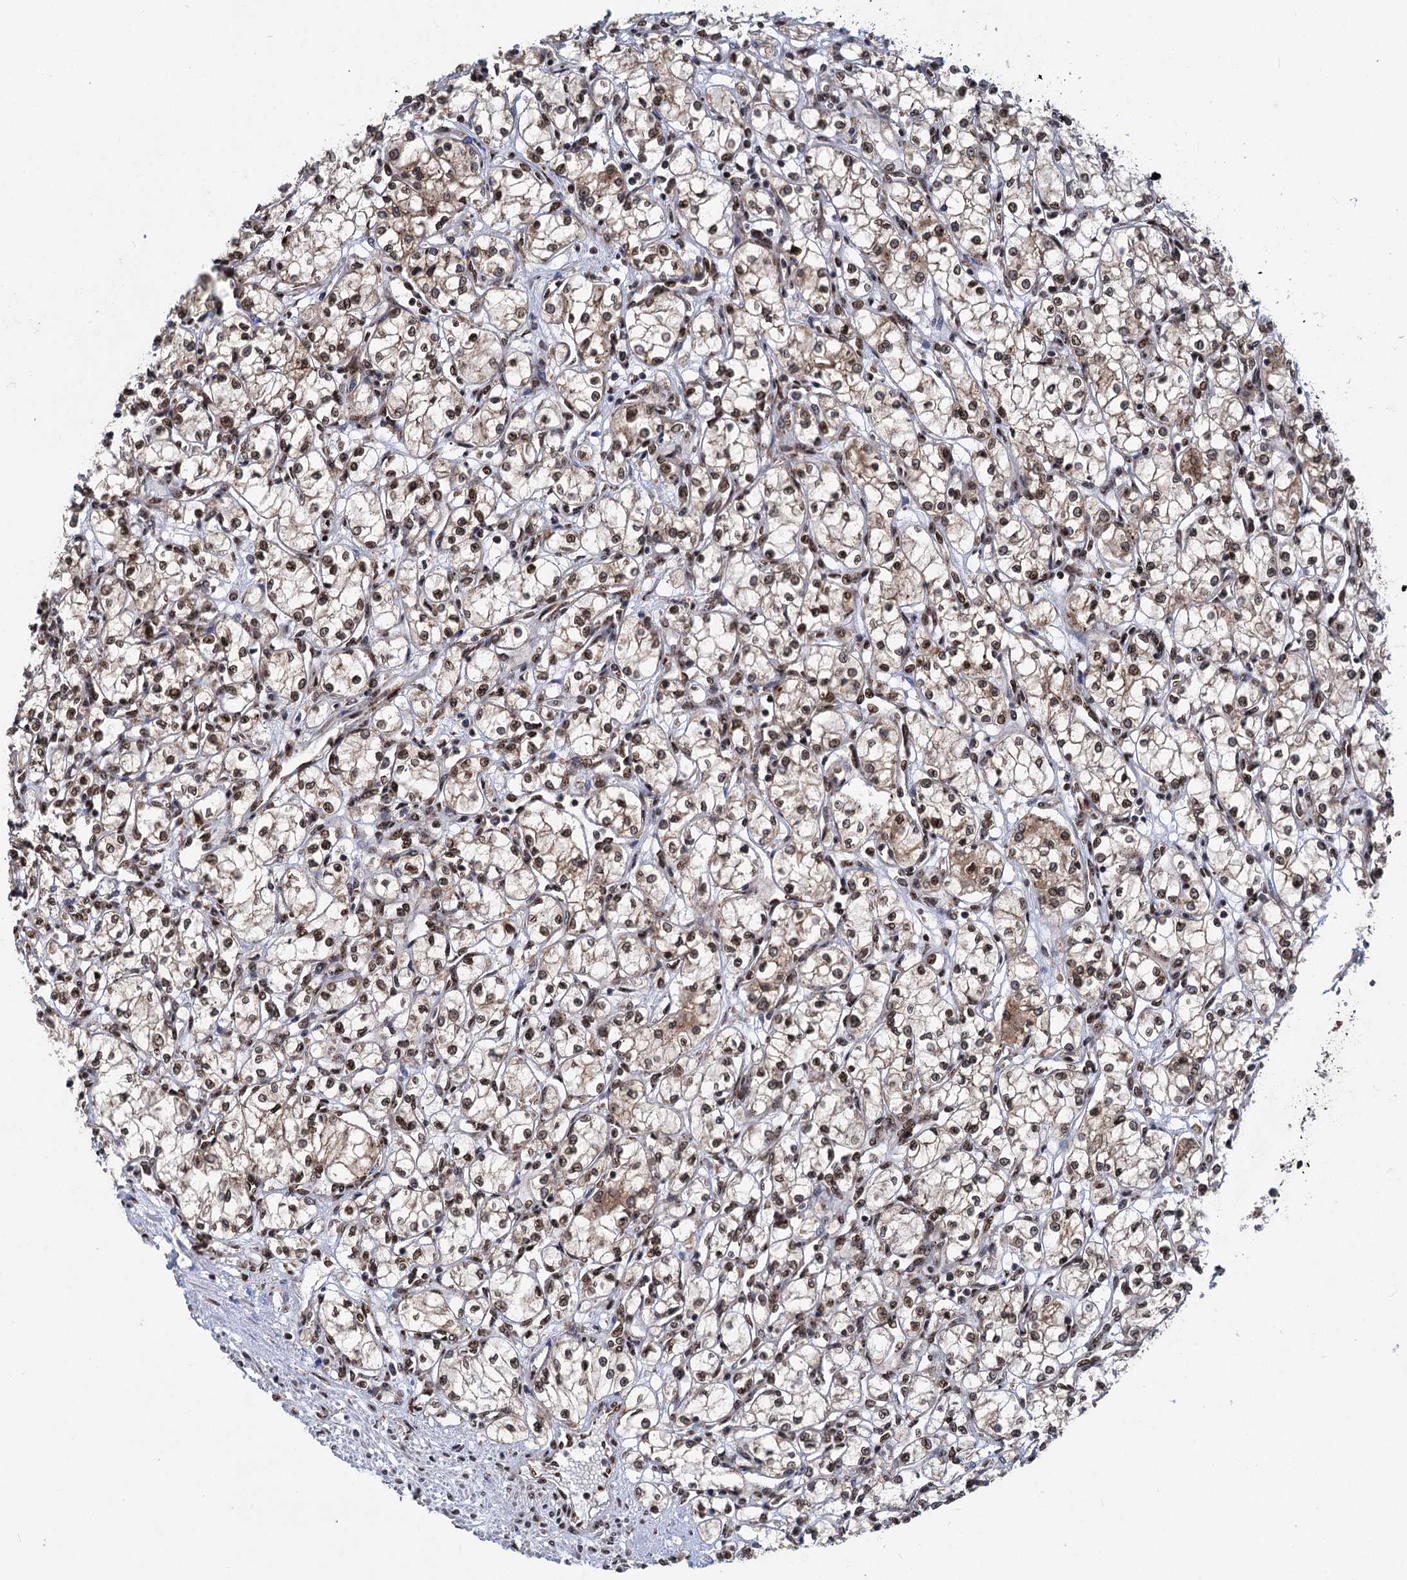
{"staining": {"intensity": "moderate", "quantity": ">75%", "location": "cytoplasmic/membranous,nuclear"}, "tissue": "renal cancer", "cell_type": "Tumor cells", "image_type": "cancer", "snomed": [{"axis": "morphology", "description": "Adenocarcinoma, NOS"}, {"axis": "topography", "description": "Kidney"}], "caption": "Immunohistochemical staining of renal cancer reveals medium levels of moderate cytoplasmic/membranous and nuclear staining in about >75% of tumor cells.", "gene": "MESD", "patient": {"sex": "male", "age": 59}}